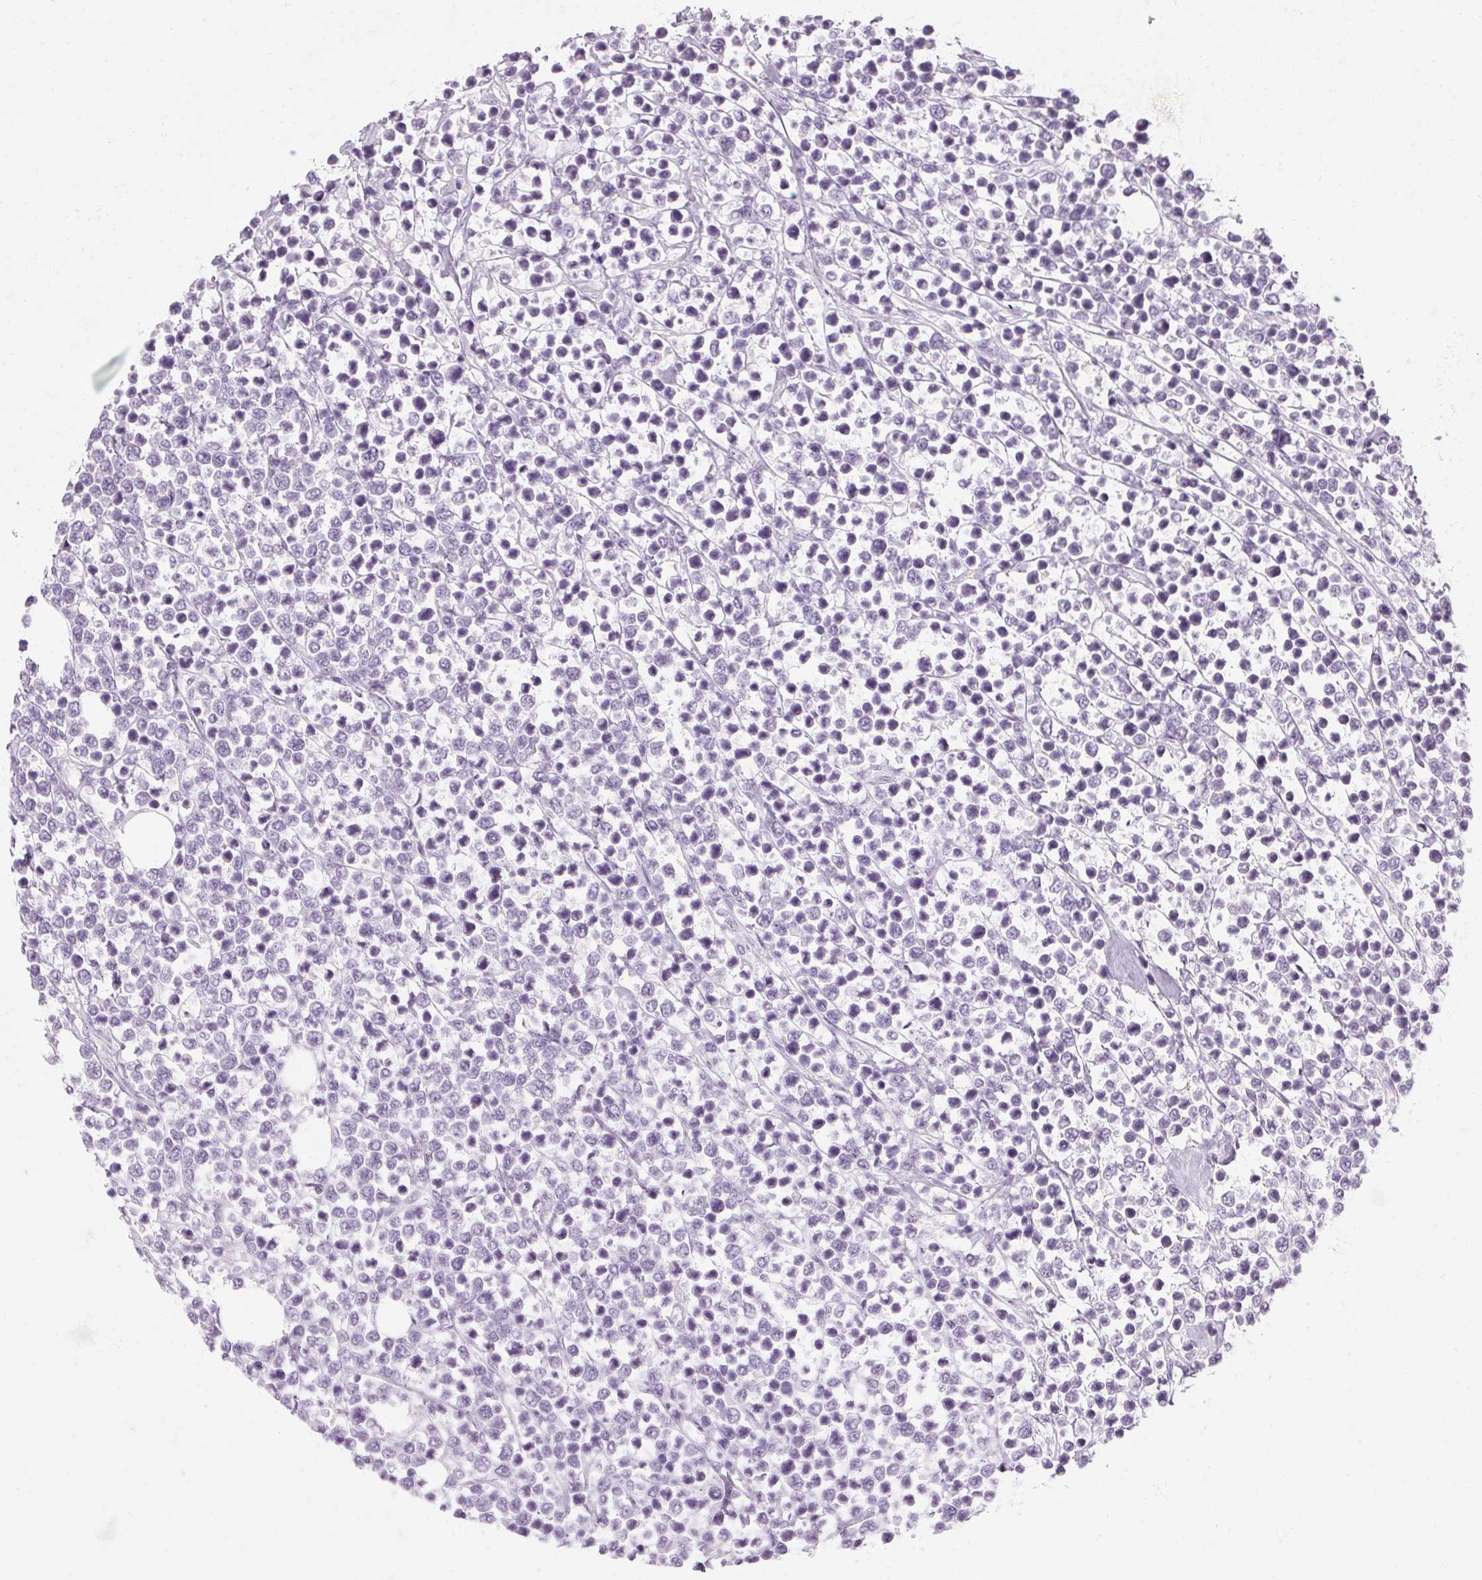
{"staining": {"intensity": "negative", "quantity": "none", "location": "none"}, "tissue": "lymphoma", "cell_type": "Tumor cells", "image_type": "cancer", "snomed": [{"axis": "morphology", "description": "Malignant lymphoma, non-Hodgkin's type, High grade"}, {"axis": "topography", "description": "Soft tissue"}], "caption": "High-grade malignant lymphoma, non-Hodgkin's type was stained to show a protein in brown. There is no significant positivity in tumor cells.", "gene": "RPTN", "patient": {"sex": "female", "age": 56}}